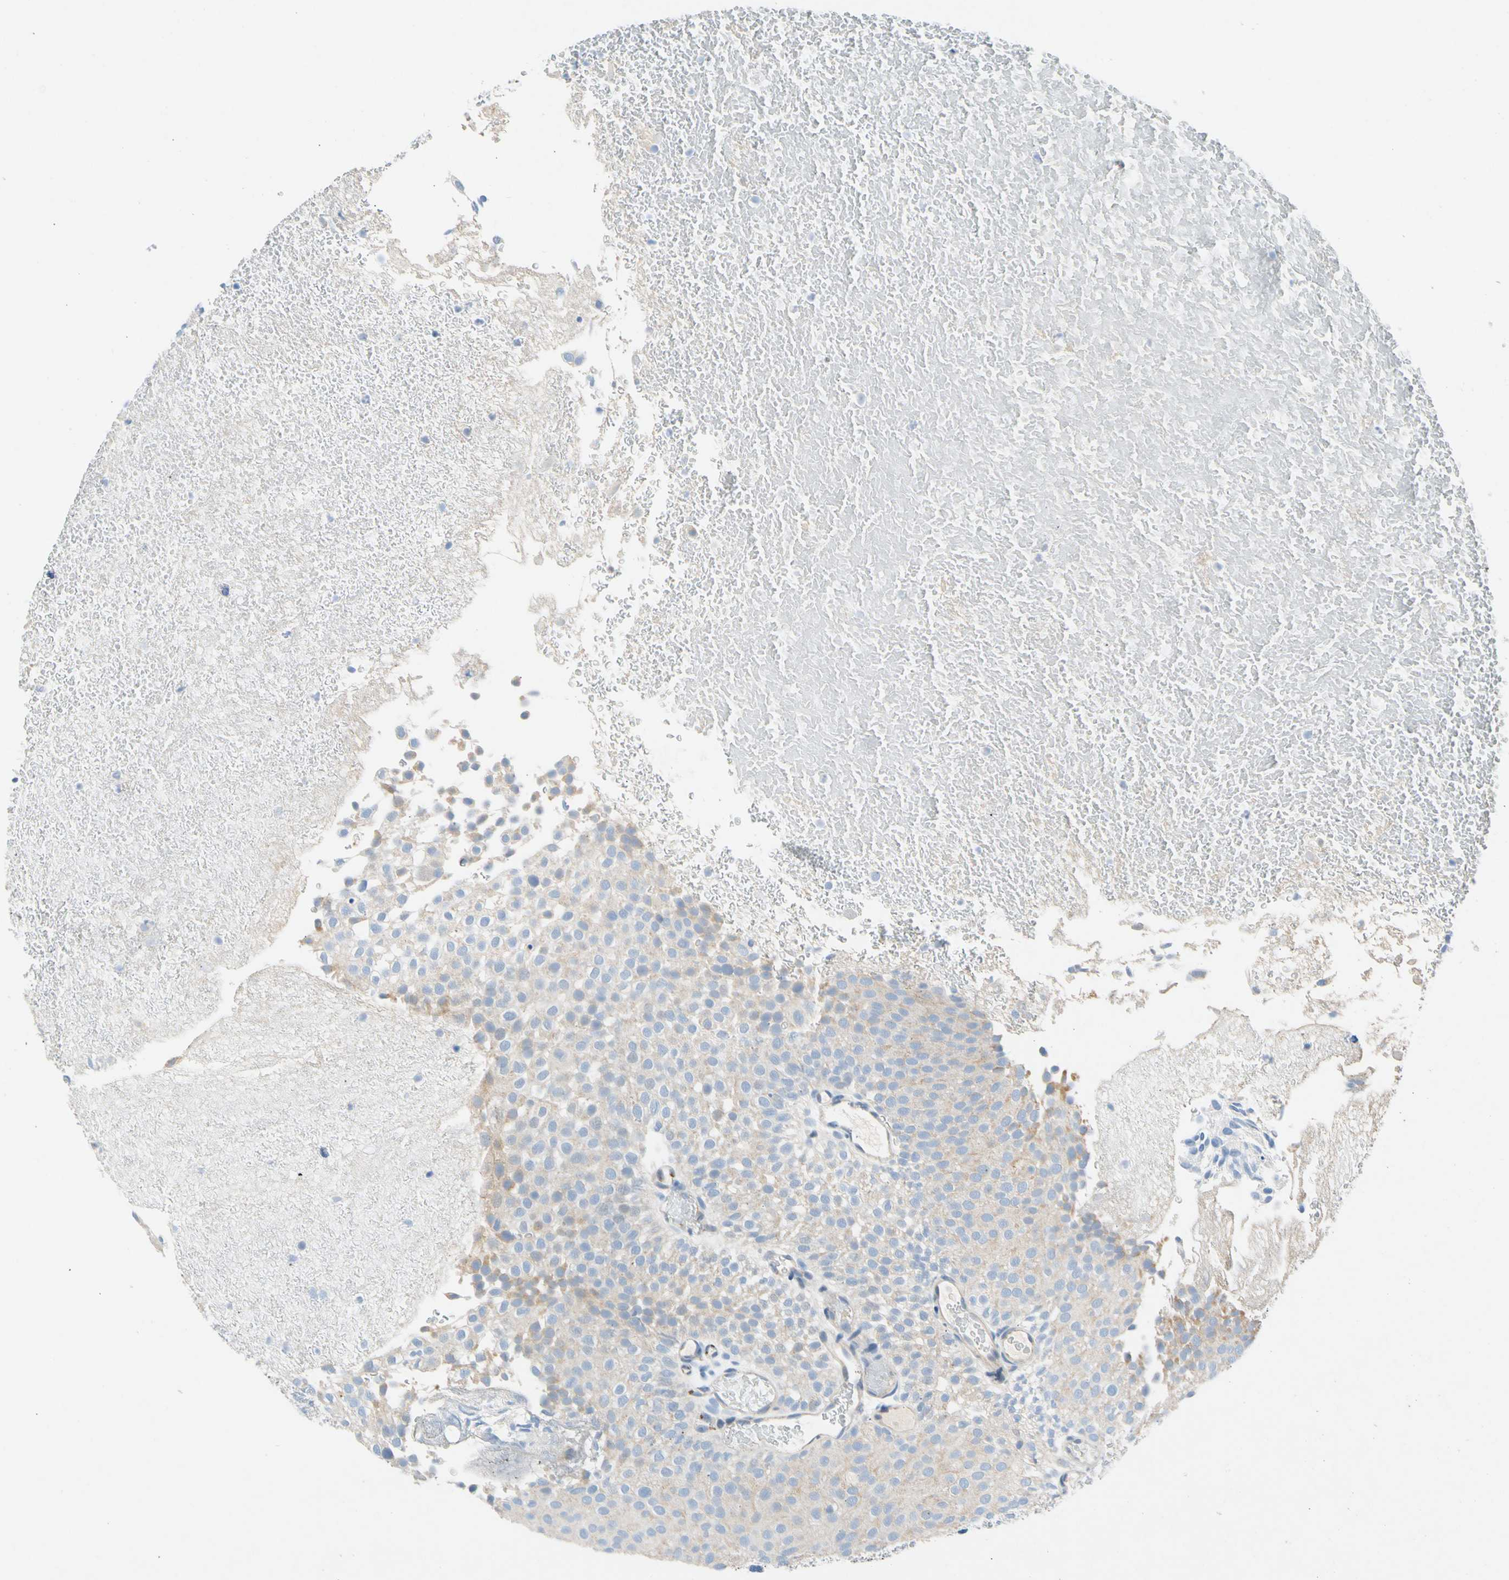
{"staining": {"intensity": "weak", "quantity": "25%-75%", "location": "cytoplasmic/membranous"}, "tissue": "urothelial cancer", "cell_type": "Tumor cells", "image_type": "cancer", "snomed": [{"axis": "morphology", "description": "Urothelial carcinoma, Low grade"}, {"axis": "topography", "description": "Urinary bladder"}], "caption": "Low-grade urothelial carcinoma stained for a protein (brown) demonstrates weak cytoplasmic/membranous positive staining in about 25%-75% of tumor cells.", "gene": "GASK1B", "patient": {"sex": "male", "age": 78}}